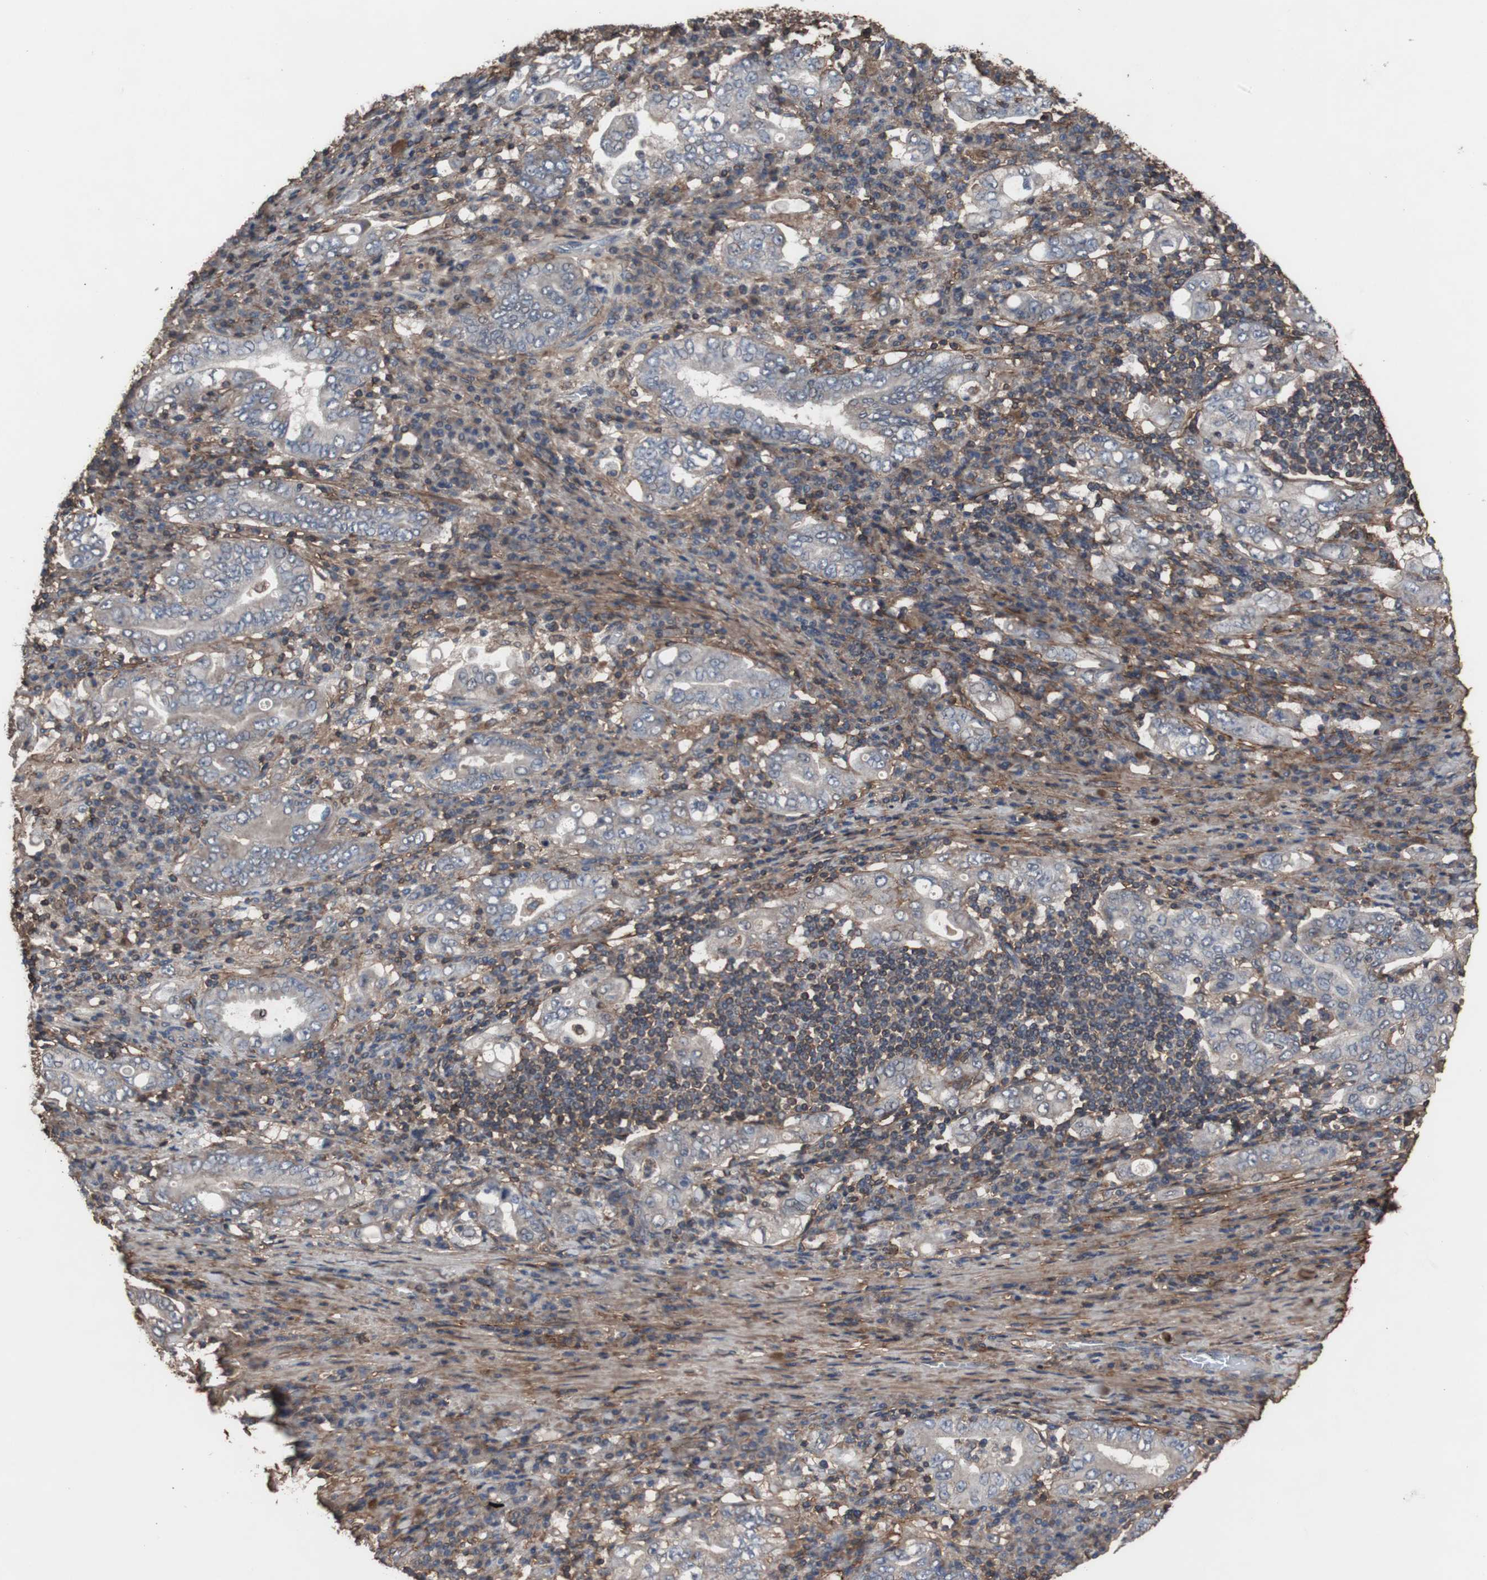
{"staining": {"intensity": "negative", "quantity": "none", "location": "none"}, "tissue": "stomach cancer", "cell_type": "Tumor cells", "image_type": "cancer", "snomed": [{"axis": "morphology", "description": "Normal tissue, NOS"}, {"axis": "morphology", "description": "Adenocarcinoma, NOS"}, {"axis": "topography", "description": "Esophagus"}, {"axis": "topography", "description": "Stomach, upper"}, {"axis": "topography", "description": "Peripheral nerve tissue"}], "caption": "The IHC photomicrograph has no significant expression in tumor cells of stomach cancer tissue.", "gene": "COL6A2", "patient": {"sex": "male", "age": 62}}